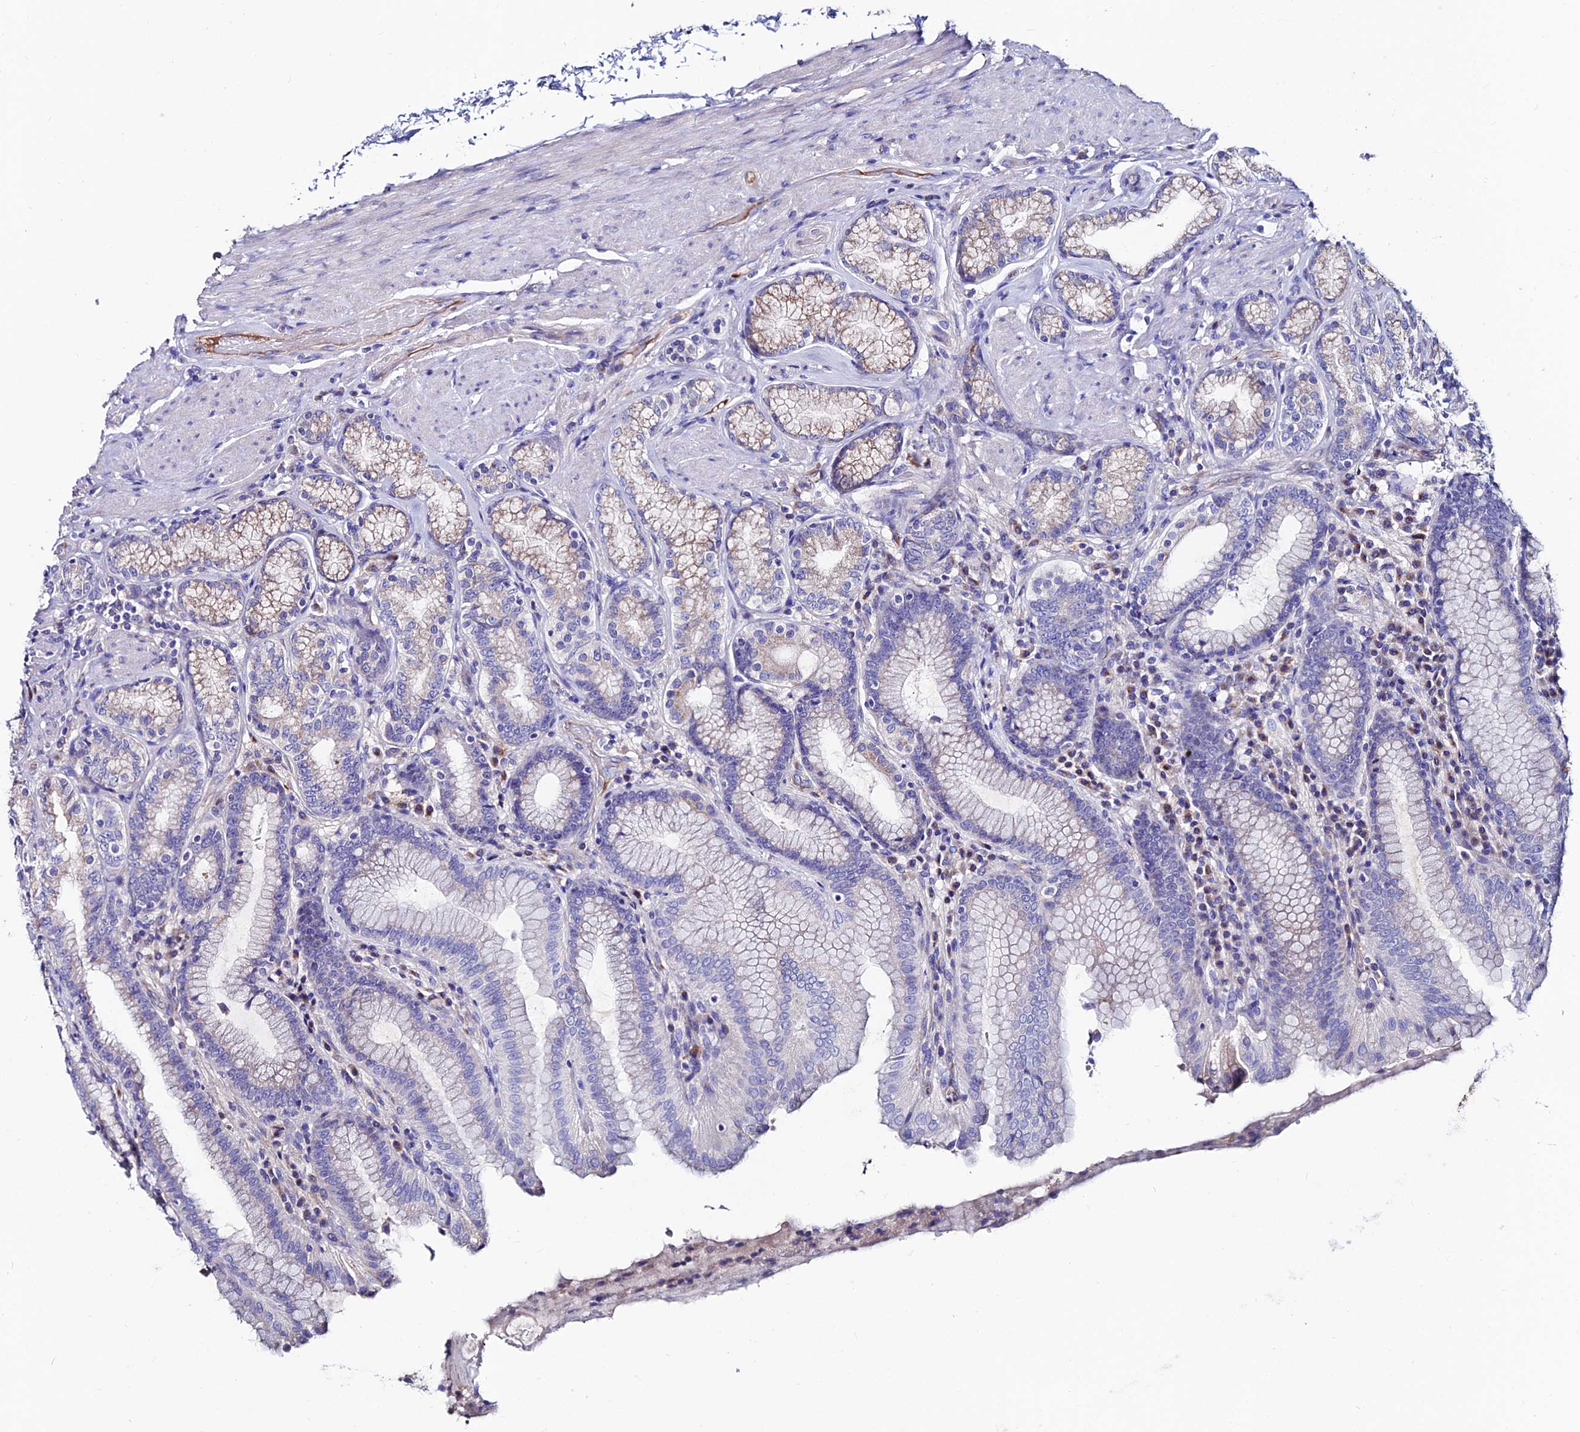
{"staining": {"intensity": "negative", "quantity": "none", "location": "none"}, "tissue": "stomach", "cell_type": "Glandular cells", "image_type": "normal", "snomed": [{"axis": "morphology", "description": "Normal tissue, NOS"}, {"axis": "topography", "description": "Stomach, upper"}, {"axis": "topography", "description": "Stomach, lower"}], "caption": "Immunohistochemistry (IHC) micrograph of benign stomach: human stomach stained with DAB (3,3'-diaminobenzidine) exhibits no significant protein staining in glandular cells. (DAB IHC visualized using brightfield microscopy, high magnification).", "gene": "SLC25A16", "patient": {"sex": "female", "age": 76}}